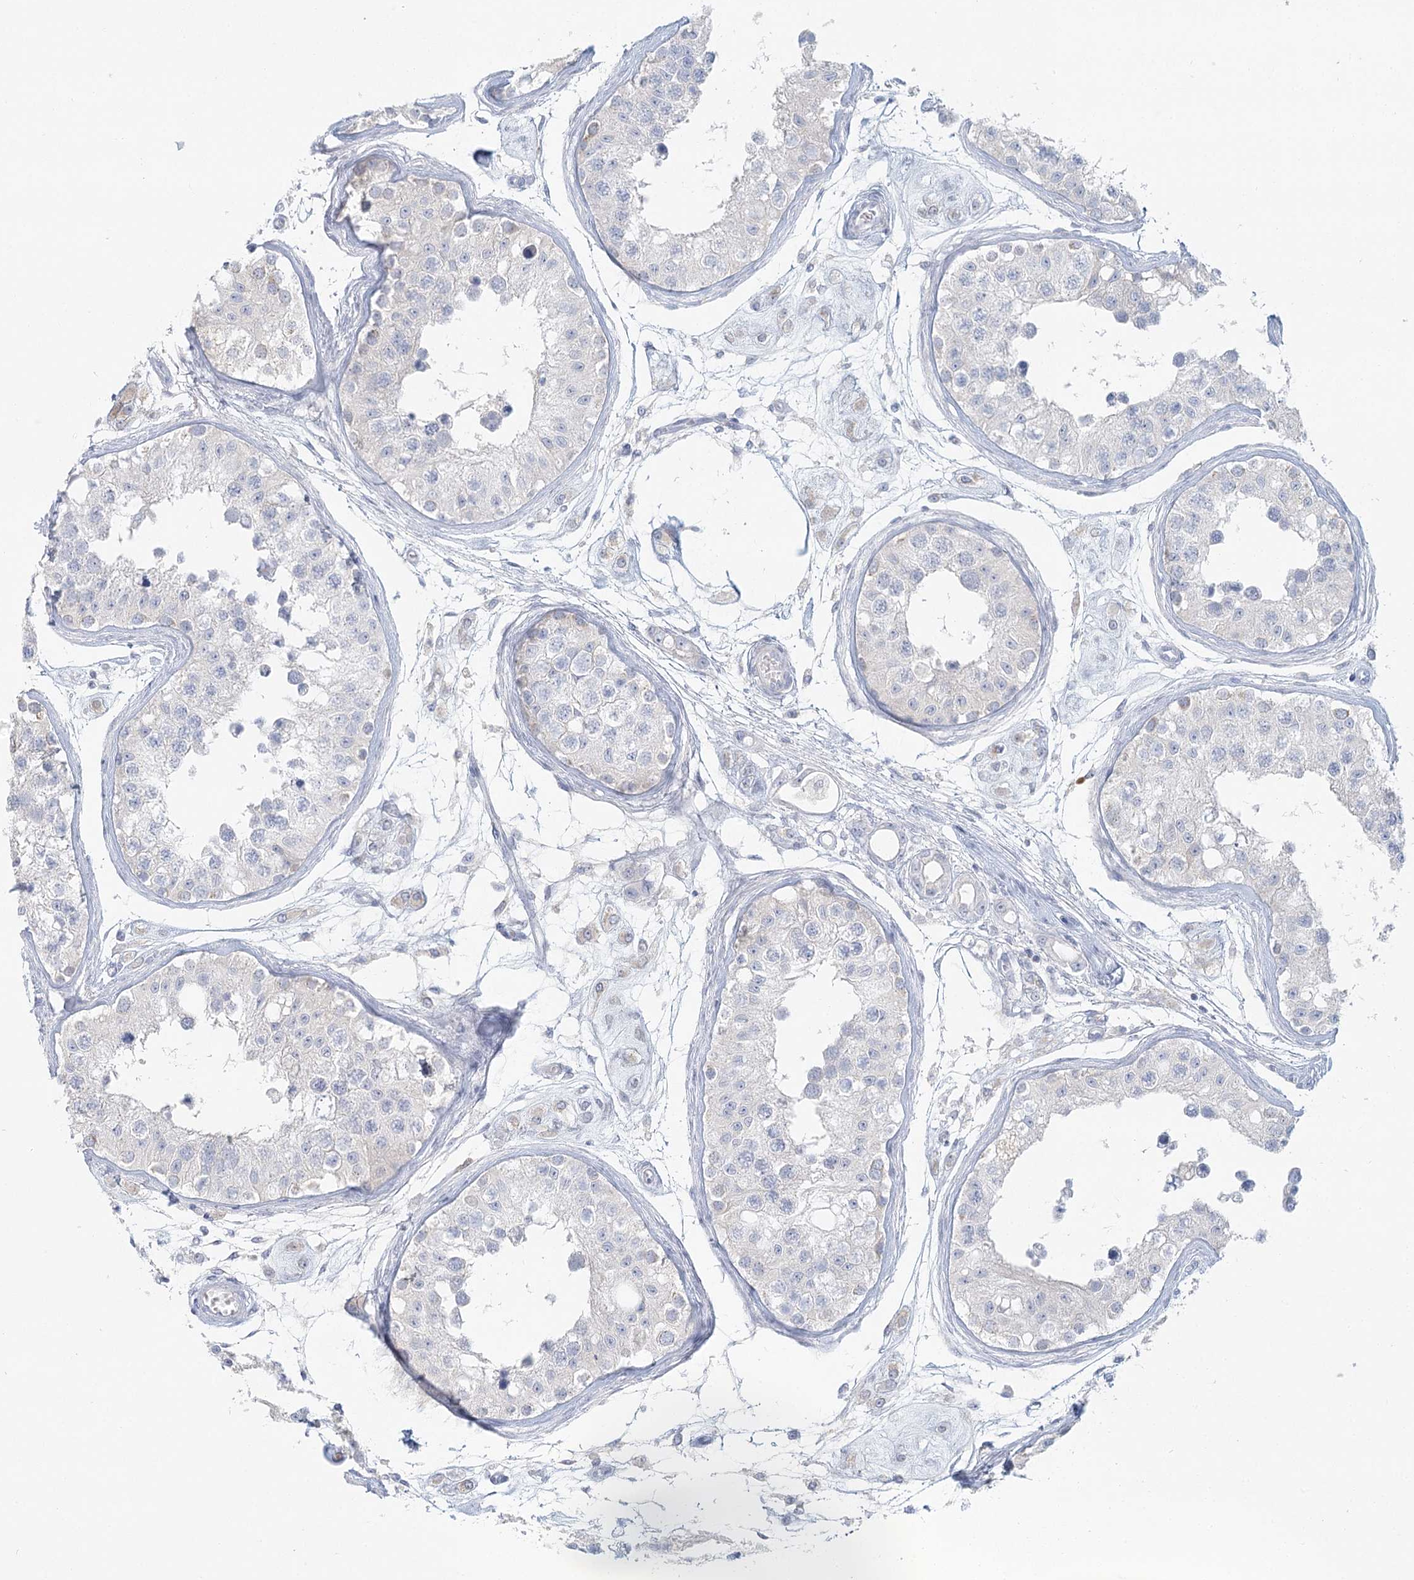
{"staining": {"intensity": "negative", "quantity": "none", "location": "none"}, "tissue": "testis", "cell_type": "Cells in seminiferous ducts", "image_type": "normal", "snomed": [{"axis": "morphology", "description": "Normal tissue, NOS"}, {"axis": "morphology", "description": "Adenocarcinoma, metastatic, NOS"}, {"axis": "topography", "description": "Testis"}], "caption": "This is an immunohistochemistry (IHC) micrograph of unremarkable testis. There is no staining in cells in seminiferous ducts.", "gene": "DMGDH", "patient": {"sex": "male", "age": 26}}